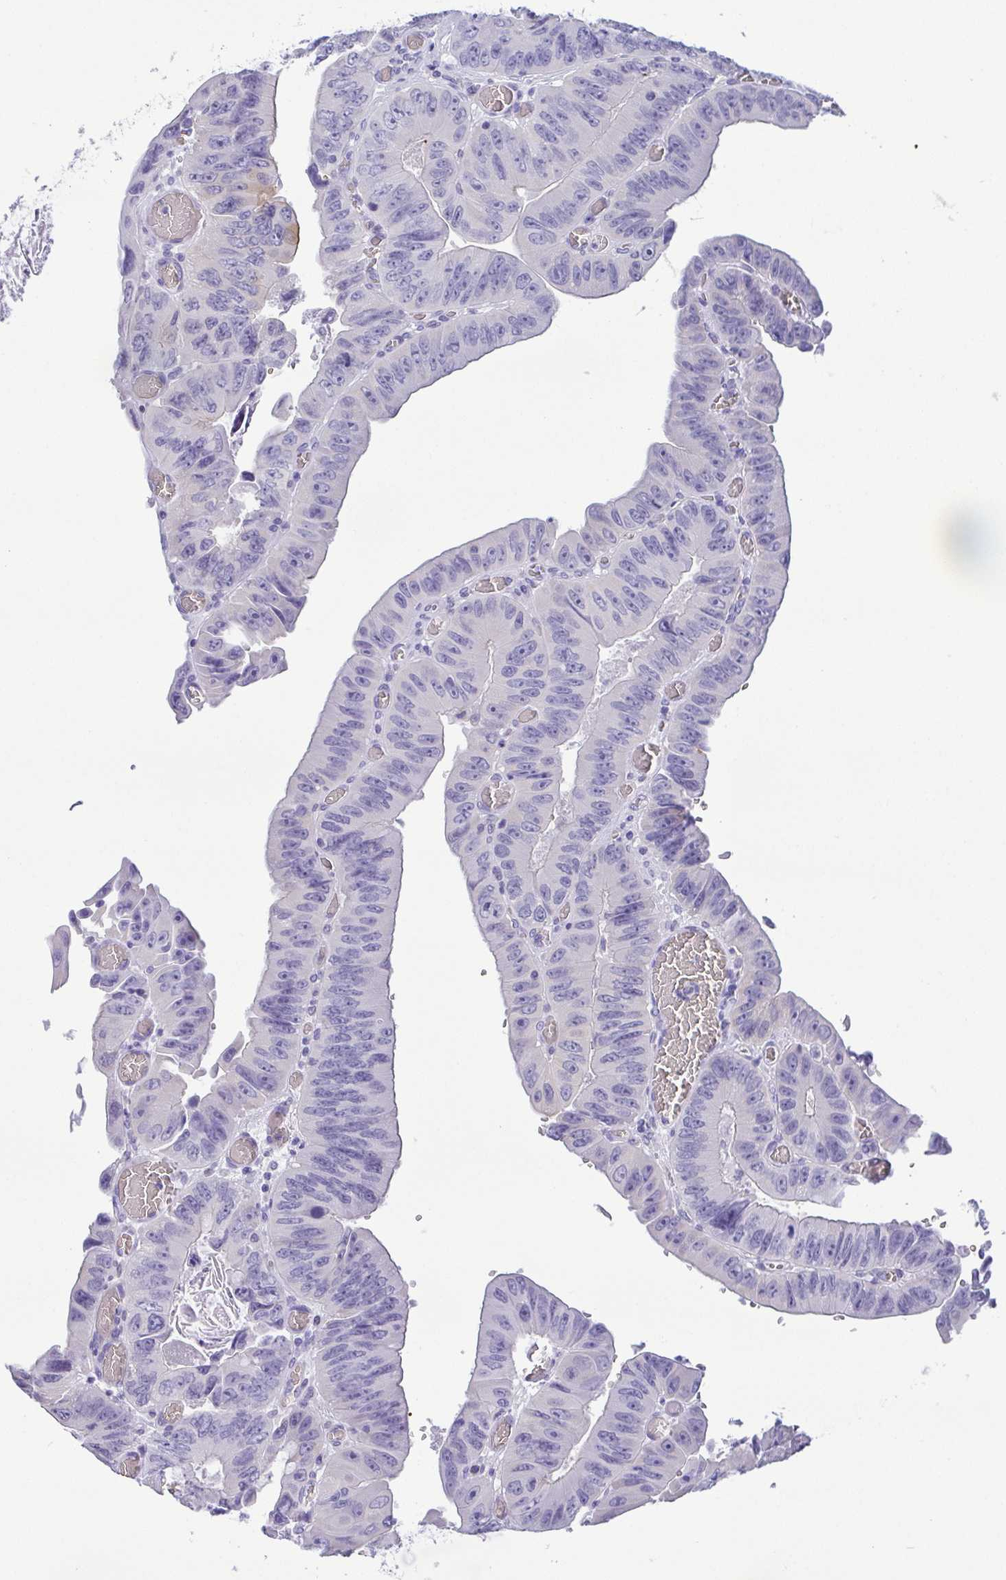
{"staining": {"intensity": "negative", "quantity": "none", "location": "none"}, "tissue": "colorectal cancer", "cell_type": "Tumor cells", "image_type": "cancer", "snomed": [{"axis": "morphology", "description": "Adenocarcinoma, NOS"}, {"axis": "topography", "description": "Colon"}], "caption": "There is no significant positivity in tumor cells of adenocarcinoma (colorectal).", "gene": "EPB42", "patient": {"sex": "female", "age": 84}}